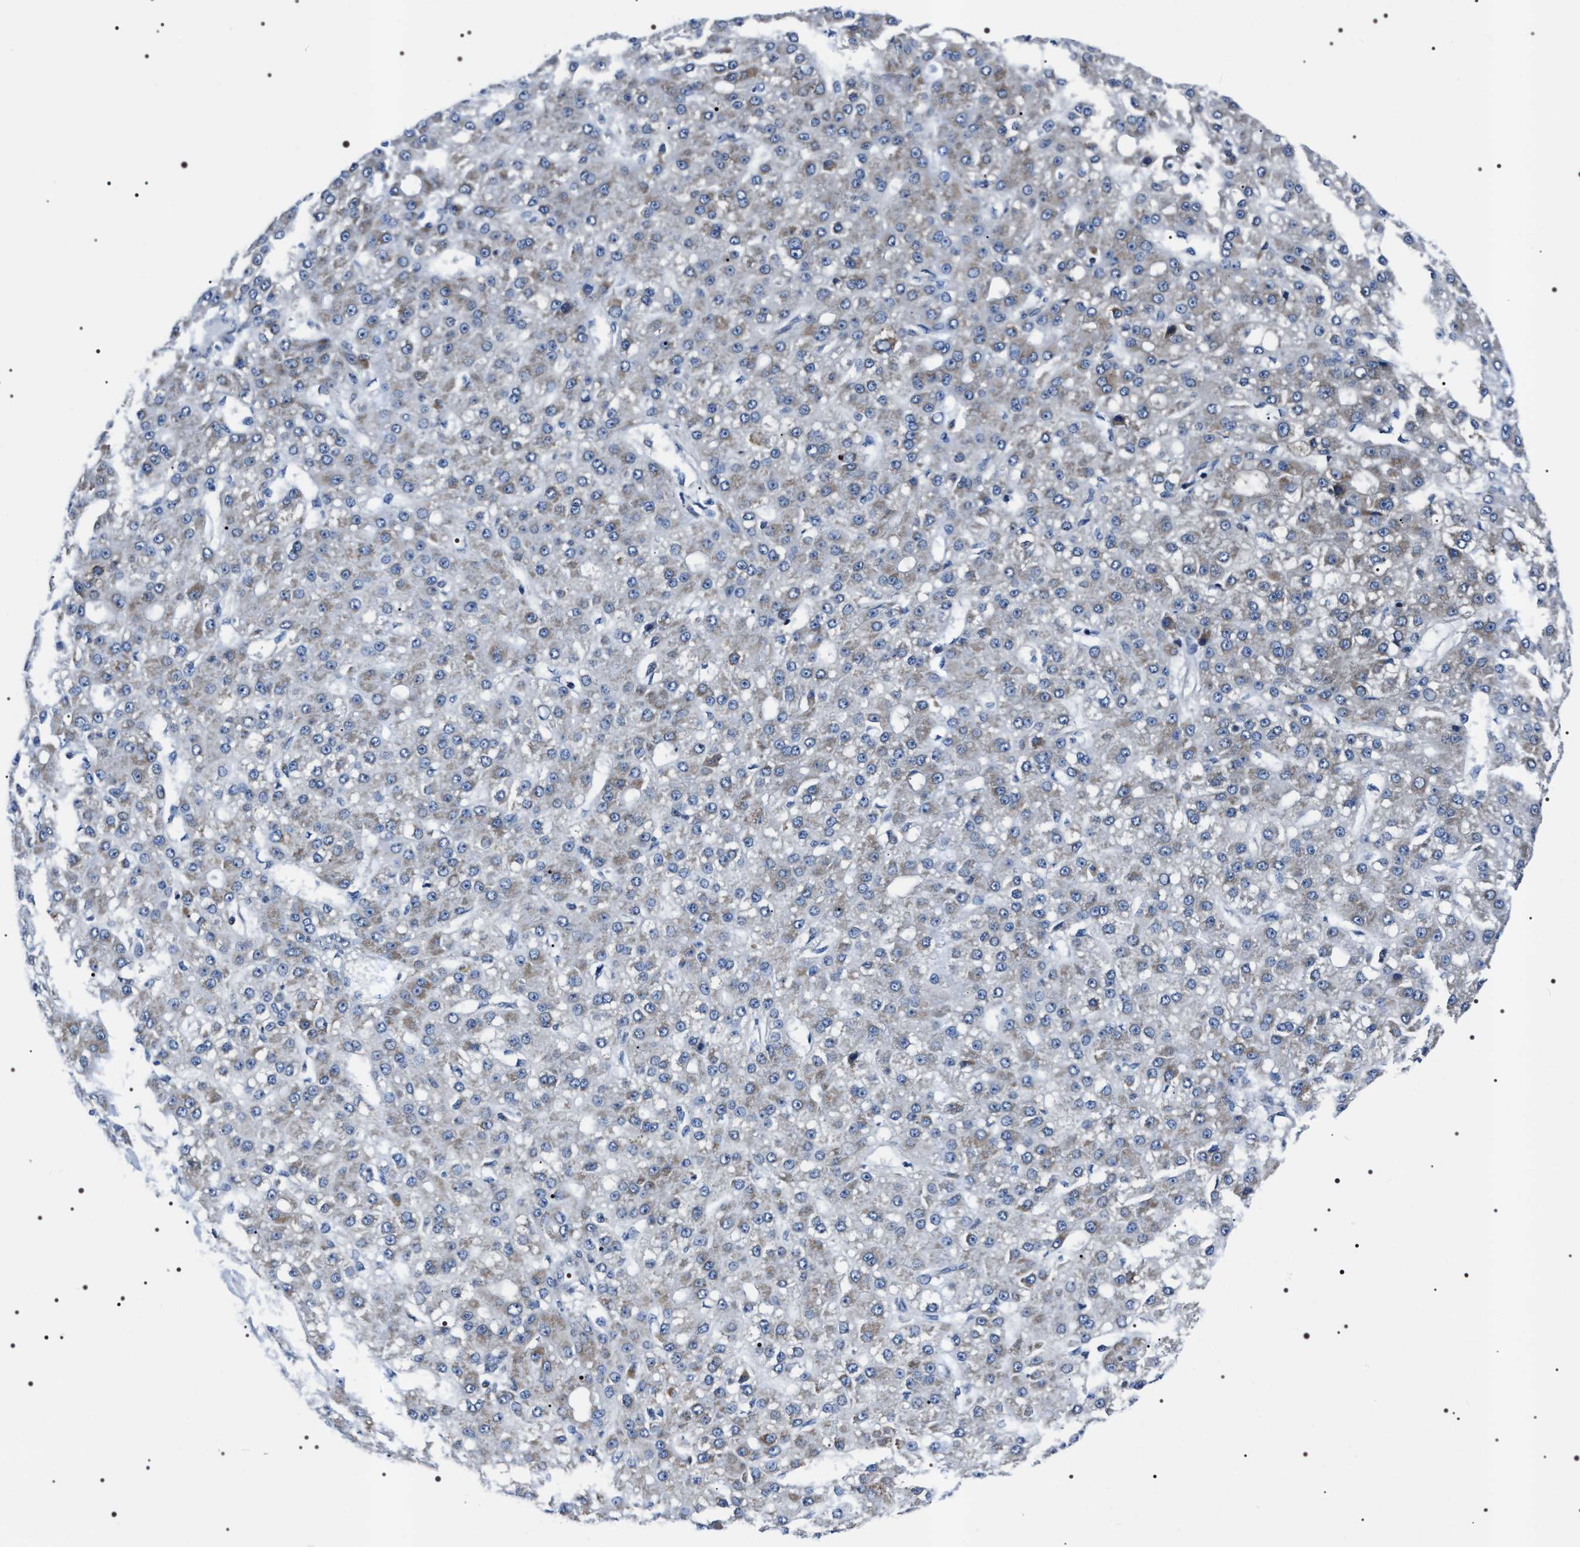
{"staining": {"intensity": "weak", "quantity": "<25%", "location": "cytoplasmic/membranous"}, "tissue": "liver cancer", "cell_type": "Tumor cells", "image_type": "cancer", "snomed": [{"axis": "morphology", "description": "Carcinoma, Hepatocellular, NOS"}, {"axis": "topography", "description": "Liver"}], "caption": "IHC of hepatocellular carcinoma (liver) exhibits no positivity in tumor cells.", "gene": "NTMT1", "patient": {"sex": "male", "age": 67}}